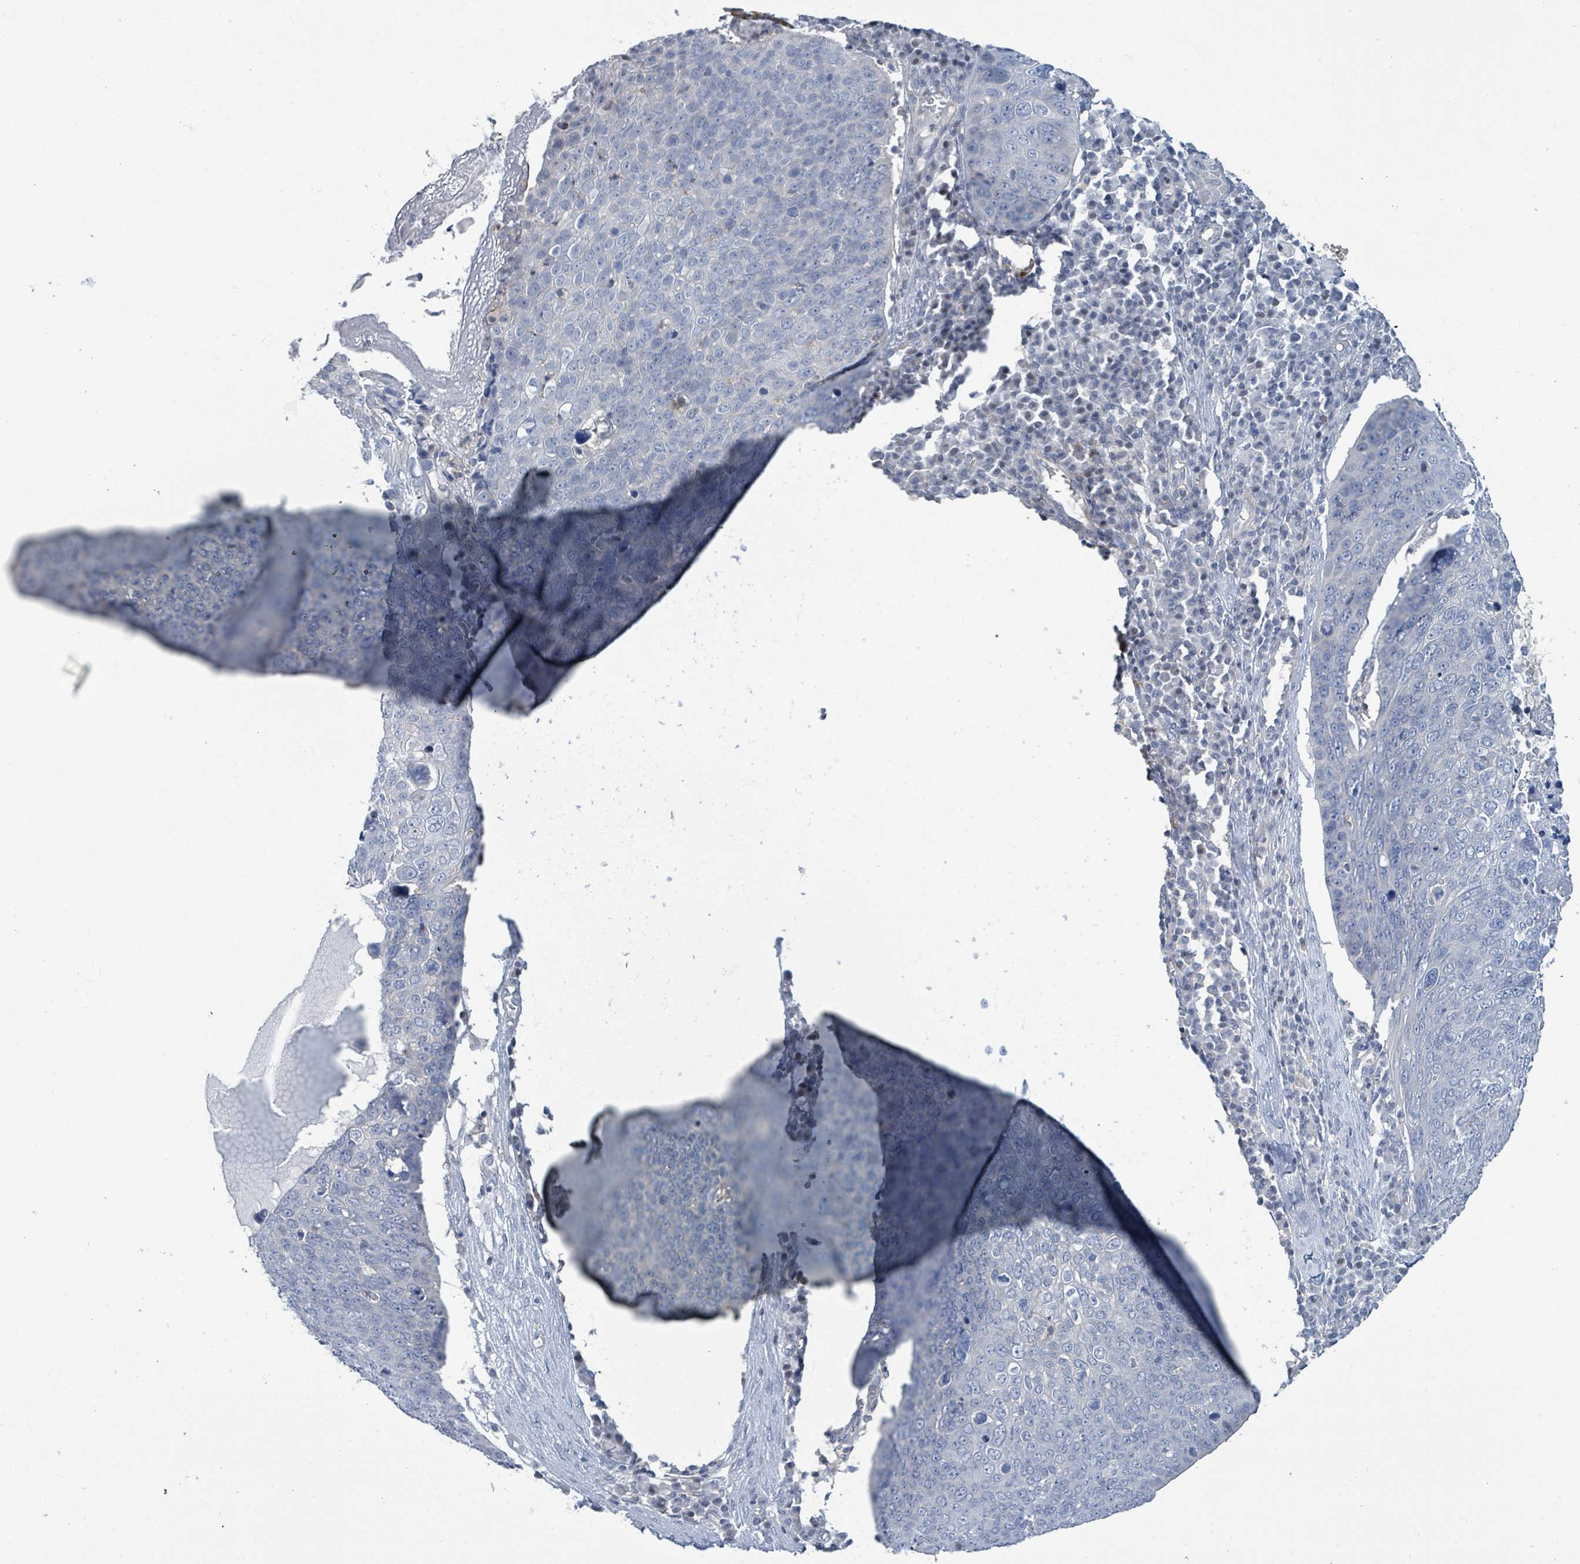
{"staining": {"intensity": "negative", "quantity": "none", "location": "none"}, "tissue": "skin cancer", "cell_type": "Tumor cells", "image_type": "cancer", "snomed": [{"axis": "morphology", "description": "Squamous cell carcinoma, NOS"}, {"axis": "topography", "description": "Skin"}], "caption": "Immunohistochemistry (IHC) histopathology image of human skin cancer stained for a protein (brown), which exhibits no positivity in tumor cells. Nuclei are stained in blue.", "gene": "DGKZ", "patient": {"sex": "male", "age": 71}}